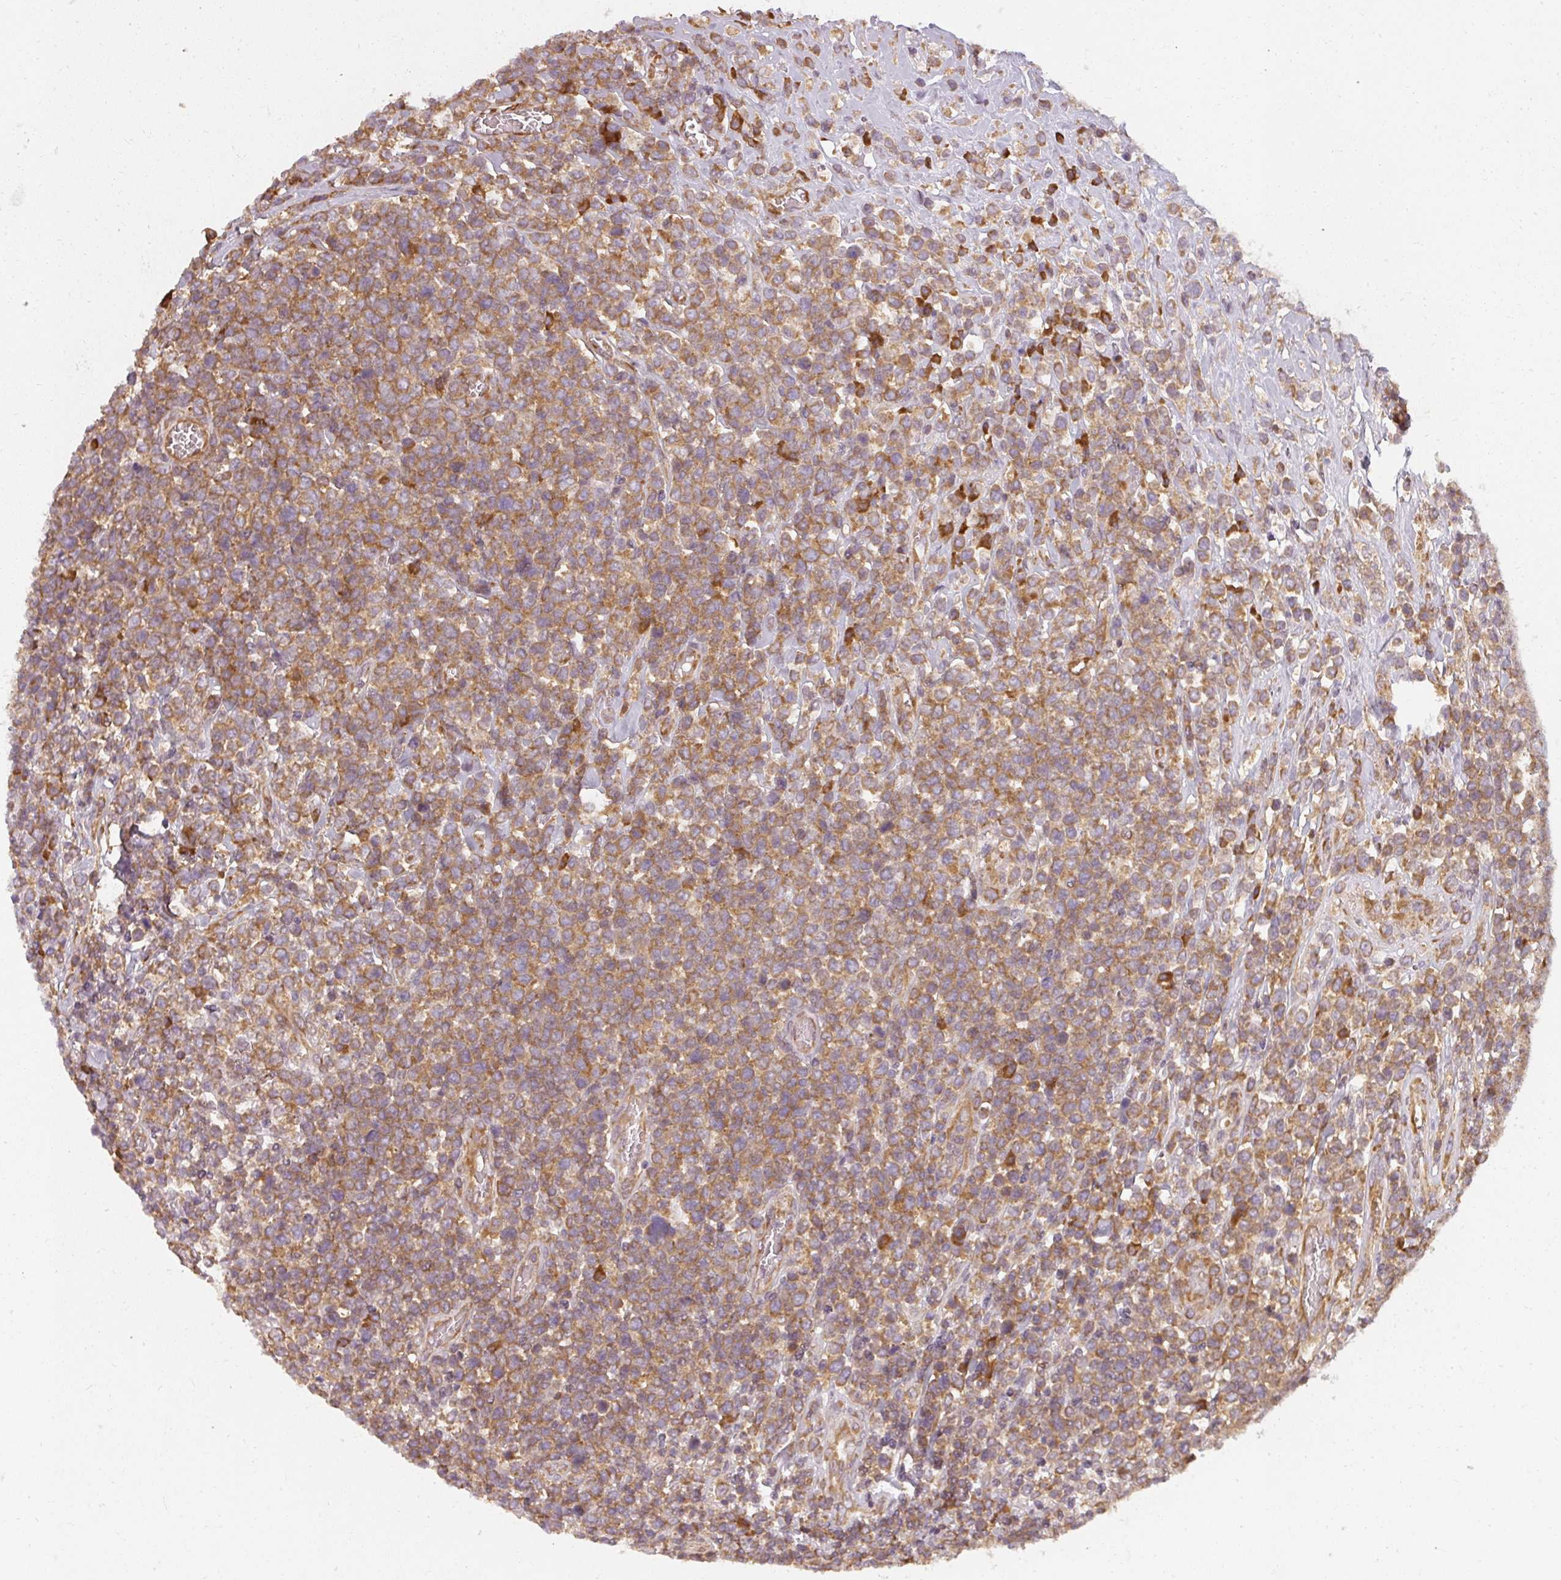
{"staining": {"intensity": "moderate", "quantity": ">75%", "location": "cytoplasmic/membranous"}, "tissue": "lymphoma", "cell_type": "Tumor cells", "image_type": "cancer", "snomed": [{"axis": "morphology", "description": "Malignant lymphoma, non-Hodgkin's type, High grade"}, {"axis": "topography", "description": "Soft tissue"}], "caption": "High-grade malignant lymphoma, non-Hodgkin's type stained for a protein (brown) reveals moderate cytoplasmic/membranous positive positivity in about >75% of tumor cells.", "gene": "RPL24", "patient": {"sex": "female", "age": 56}}